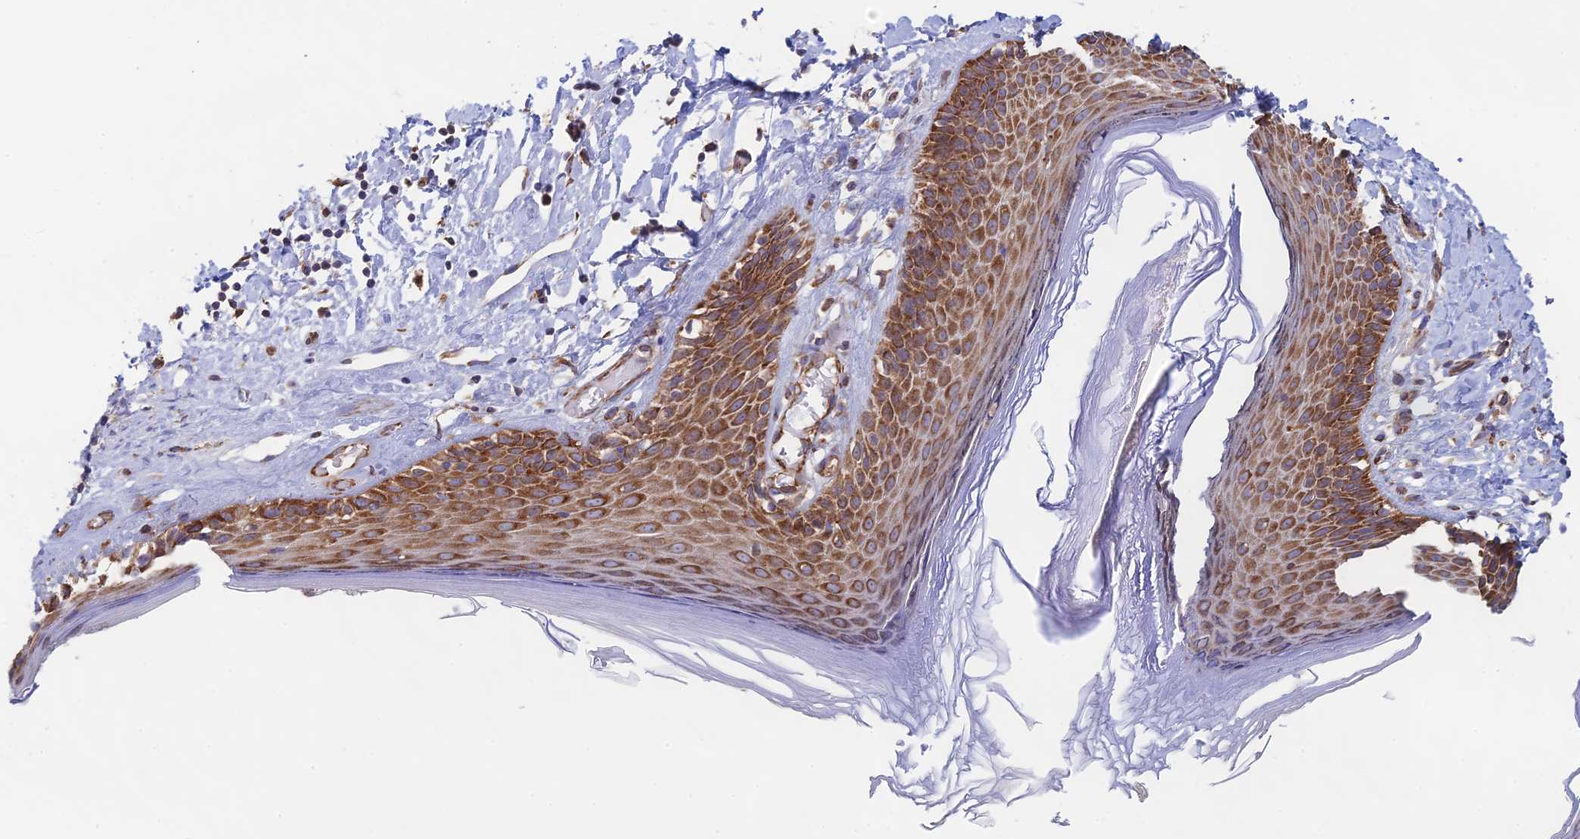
{"staining": {"intensity": "strong", "quantity": ">75%", "location": "cytoplasmic/membranous"}, "tissue": "skin", "cell_type": "Epidermal cells", "image_type": "normal", "snomed": [{"axis": "morphology", "description": "Normal tissue, NOS"}, {"axis": "topography", "description": "Adipose tissue"}, {"axis": "topography", "description": "Vascular tissue"}, {"axis": "topography", "description": "Vulva"}, {"axis": "topography", "description": "Peripheral nerve tissue"}], "caption": "Protein staining of normal skin shows strong cytoplasmic/membranous staining in about >75% of epidermal cells. (IHC, brightfield microscopy, high magnification).", "gene": "CCDC69", "patient": {"sex": "female", "age": 86}}